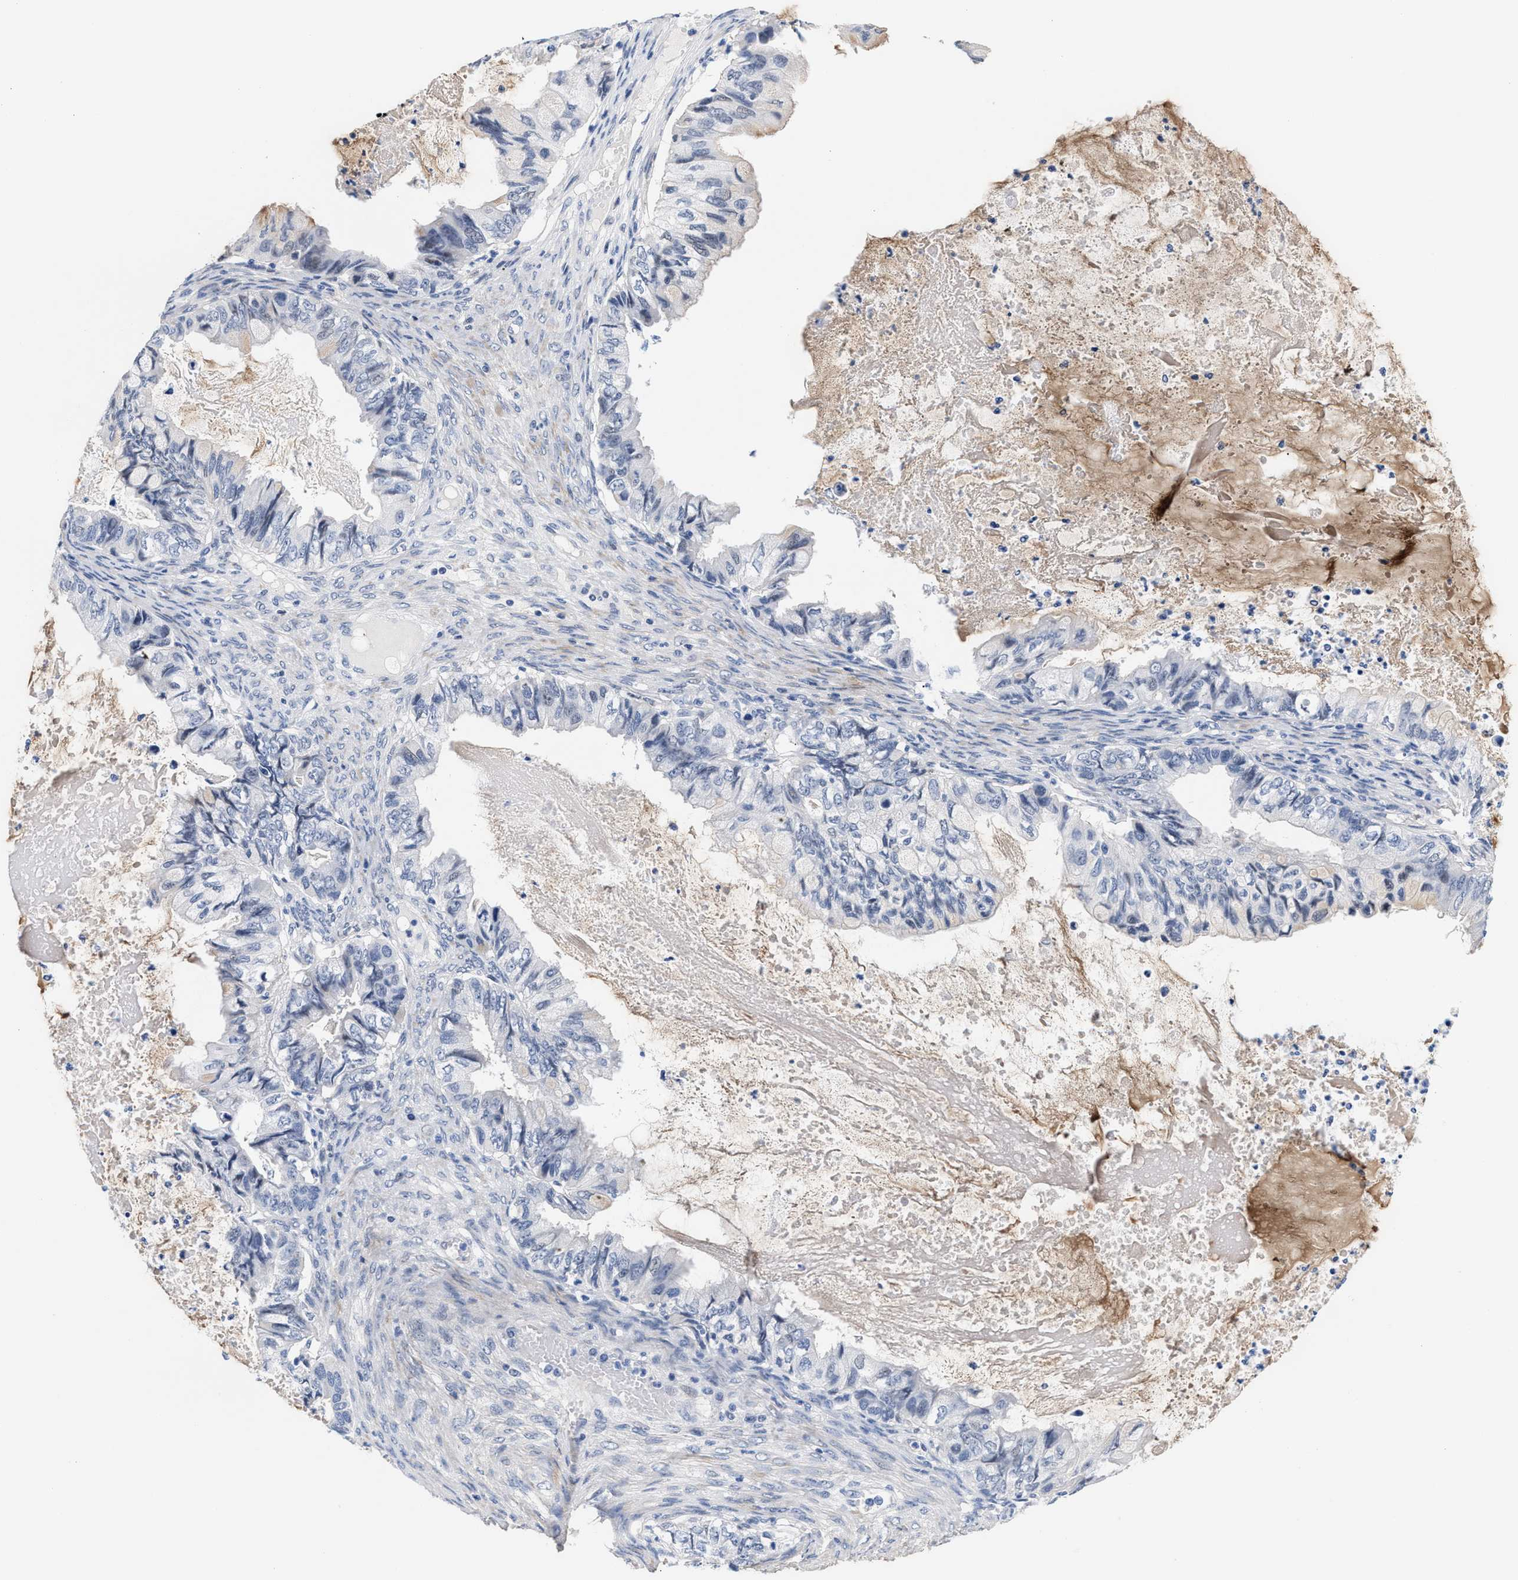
{"staining": {"intensity": "negative", "quantity": "none", "location": "none"}, "tissue": "ovarian cancer", "cell_type": "Tumor cells", "image_type": "cancer", "snomed": [{"axis": "morphology", "description": "Cystadenocarcinoma, mucinous, NOS"}, {"axis": "topography", "description": "Ovary"}], "caption": "Immunohistochemistry (IHC) of human ovarian cancer shows no positivity in tumor cells.", "gene": "ACTL7B", "patient": {"sex": "female", "age": 80}}